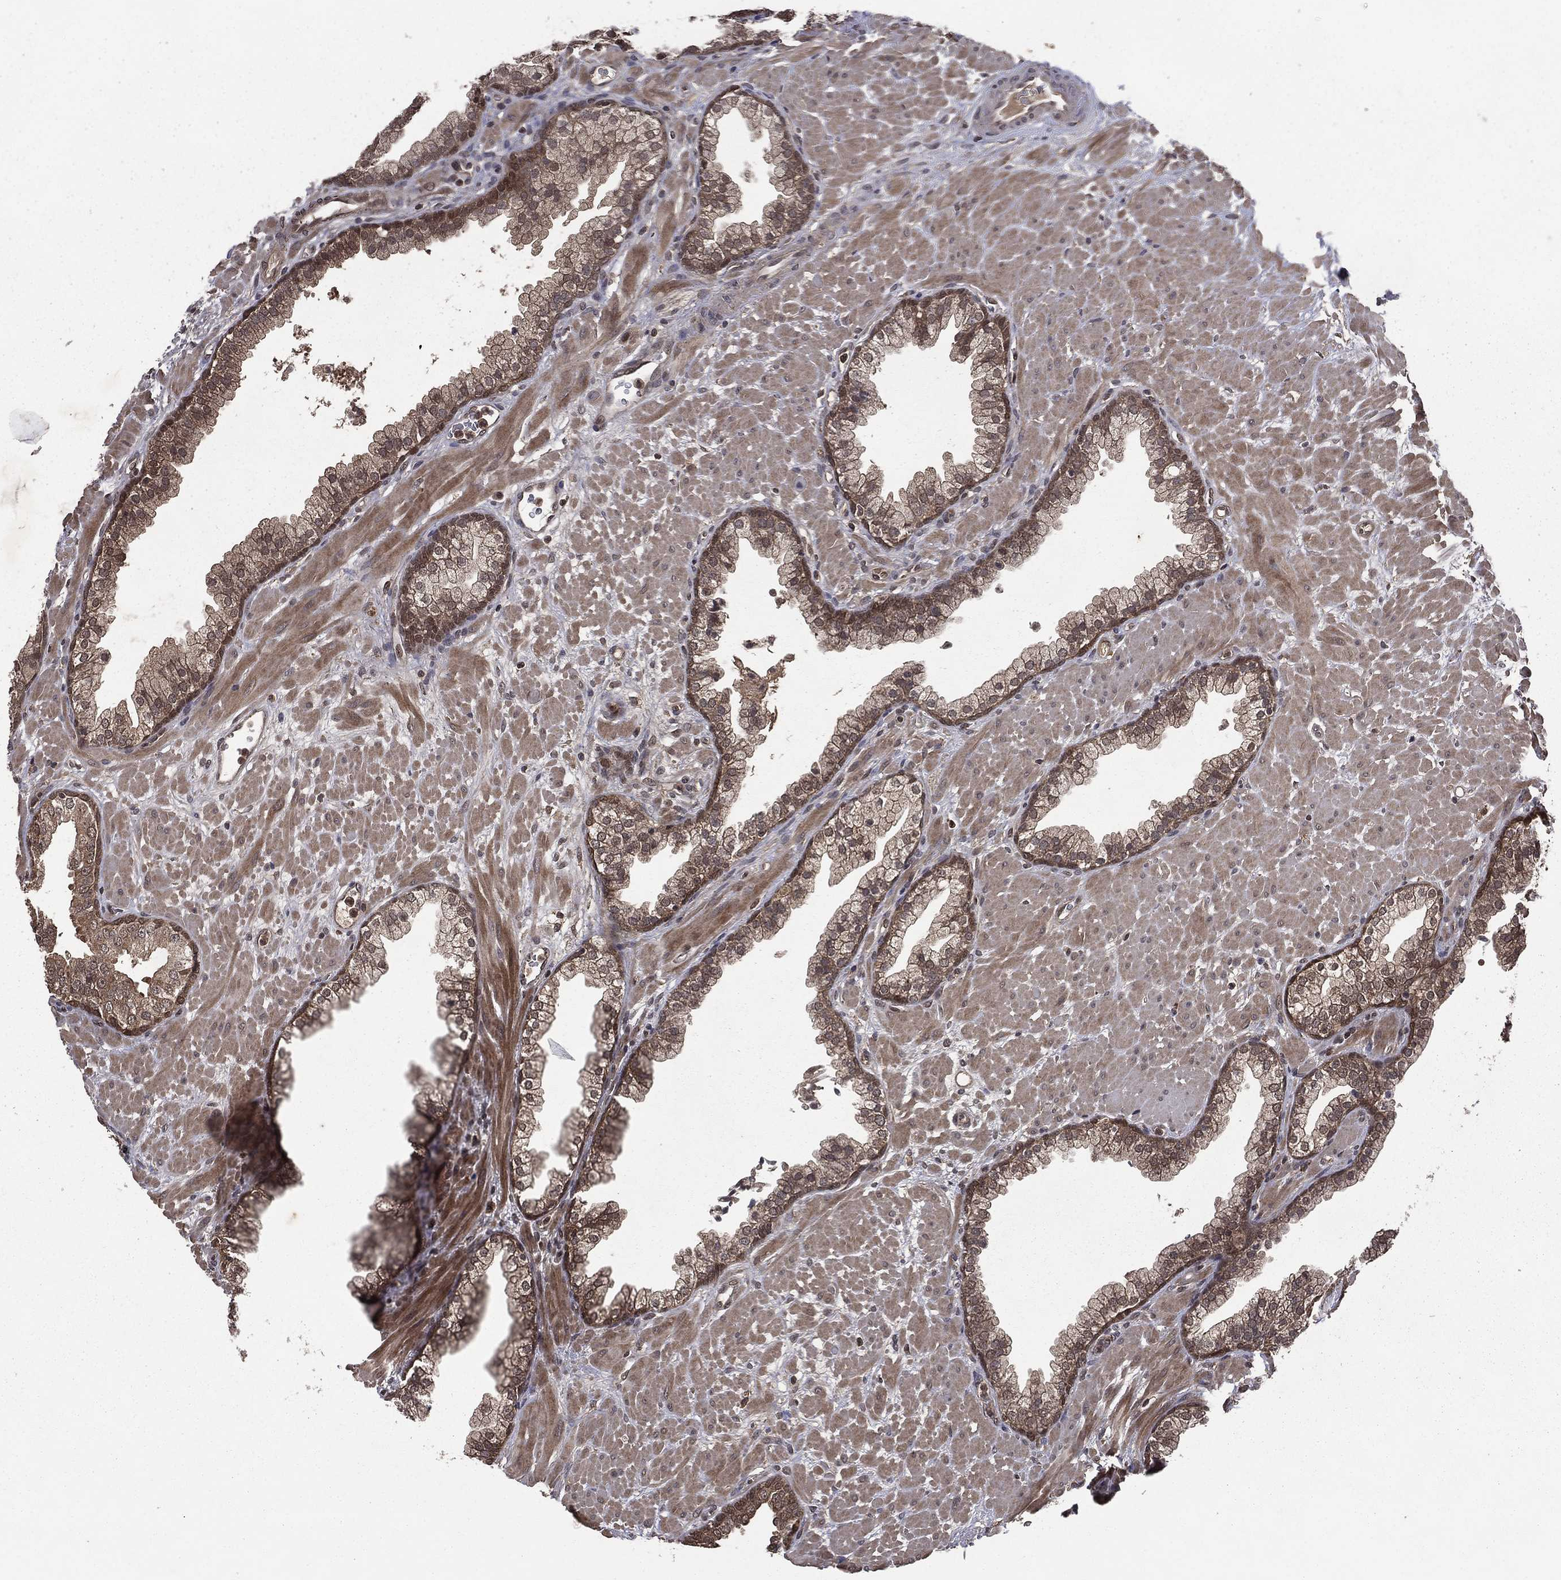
{"staining": {"intensity": "moderate", "quantity": "25%-75%", "location": "cytoplasmic/membranous"}, "tissue": "prostate", "cell_type": "Glandular cells", "image_type": "normal", "snomed": [{"axis": "morphology", "description": "Normal tissue, NOS"}, {"axis": "topography", "description": "Prostate"}], "caption": "The histopathology image shows immunohistochemical staining of normal prostate. There is moderate cytoplasmic/membranous staining is present in approximately 25%-75% of glandular cells. The staining is performed using DAB (3,3'-diaminobenzidine) brown chromogen to label protein expression. The nuclei are counter-stained blue using hematoxylin.", "gene": "FGD1", "patient": {"sex": "male", "age": 63}}